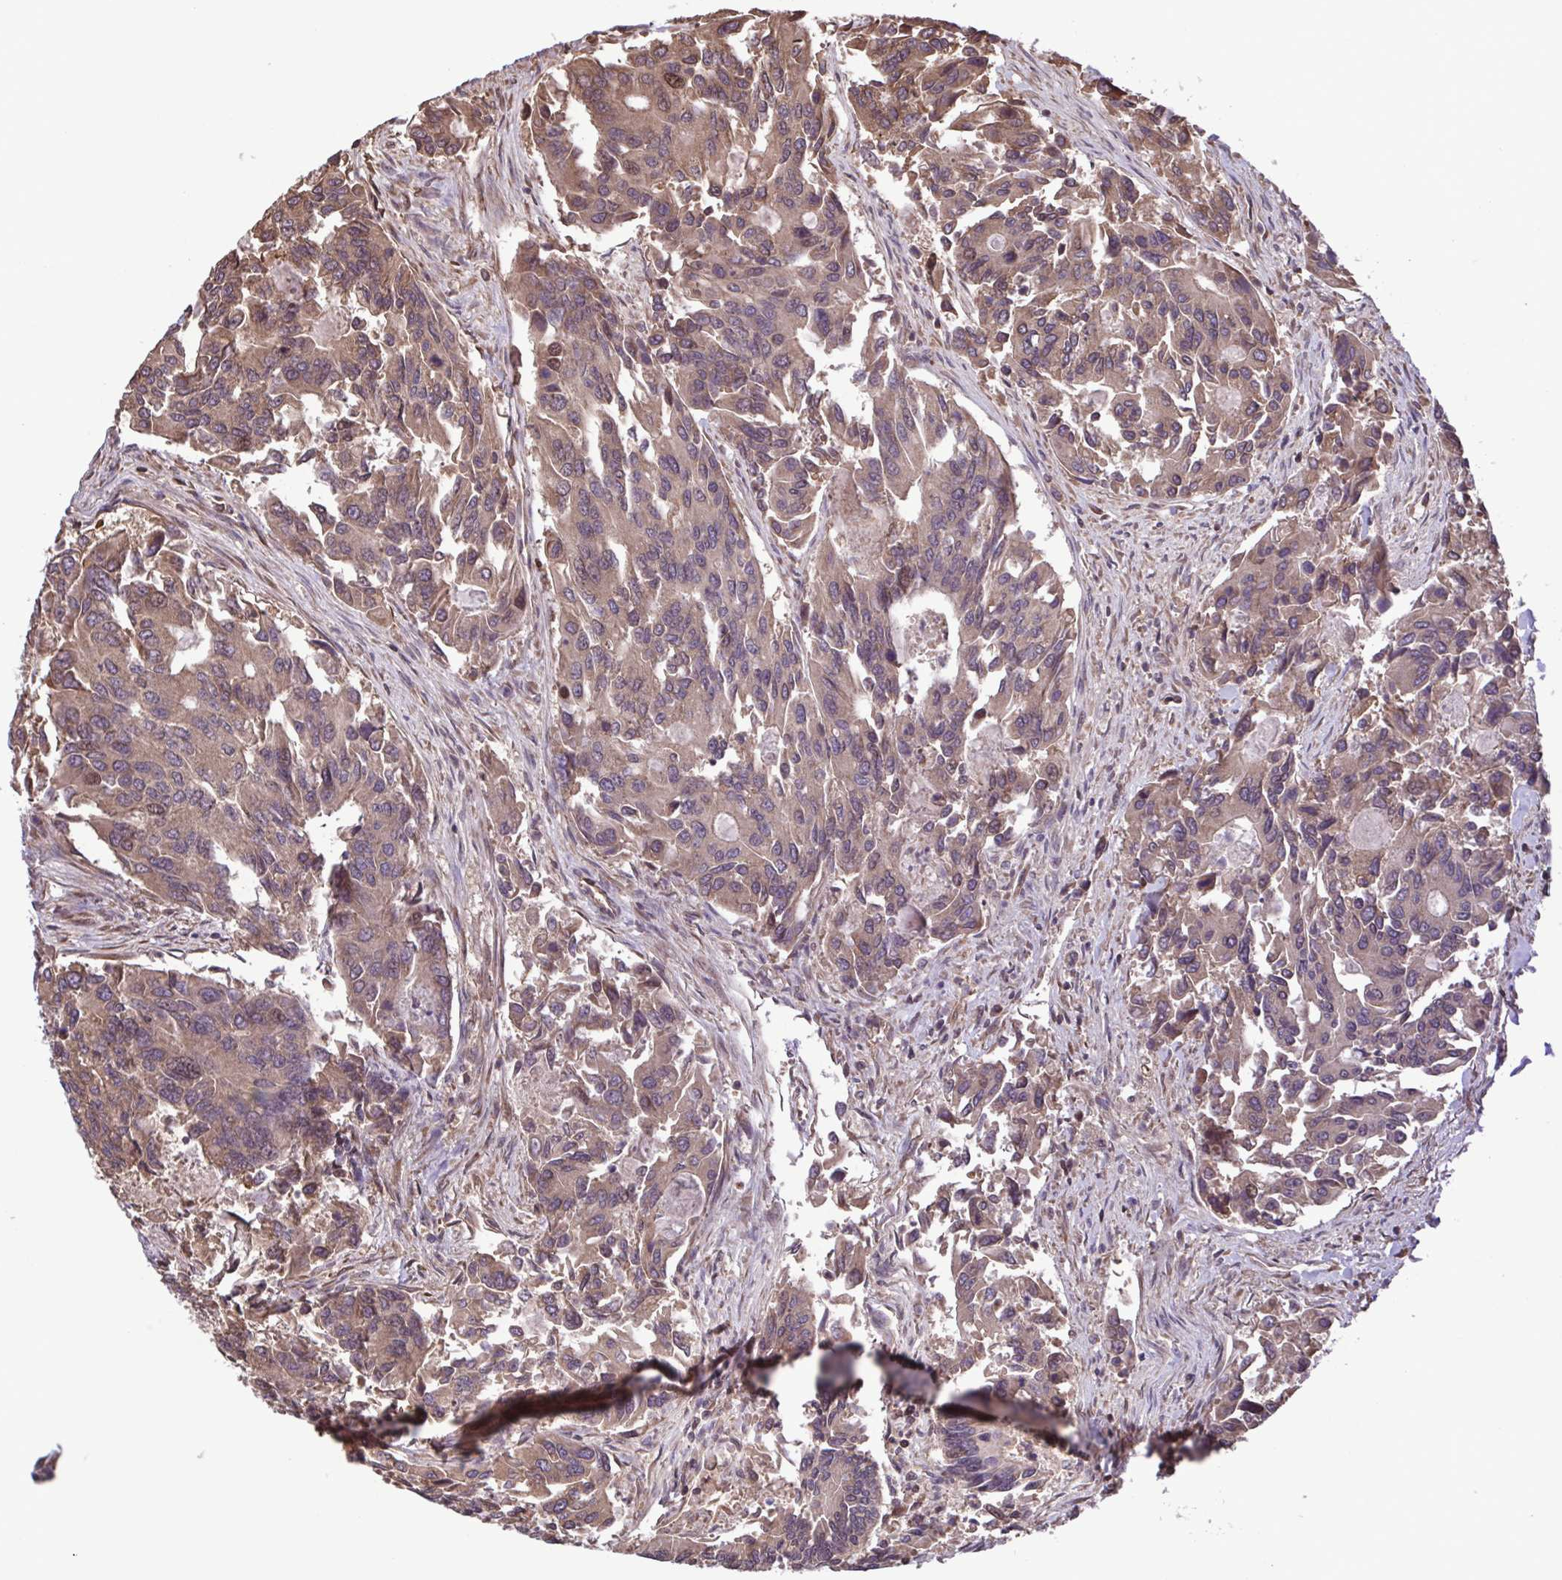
{"staining": {"intensity": "weak", "quantity": ">75%", "location": "cytoplasmic/membranous,nuclear"}, "tissue": "colorectal cancer", "cell_type": "Tumor cells", "image_type": "cancer", "snomed": [{"axis": "morphology", "description": "Adenocarcinoma, NOS"}, {"axis": "topography", "description": "Colon"}], "caption": "Immunohistochemical staining of adenocarcinoma (colorectal) shows weak cytoplasmic/membranous and nuclear protein positivity in approximately >75% of tumor cells.", "gene": "SEC63", "patient": {"sex": "female", "age": 67}}